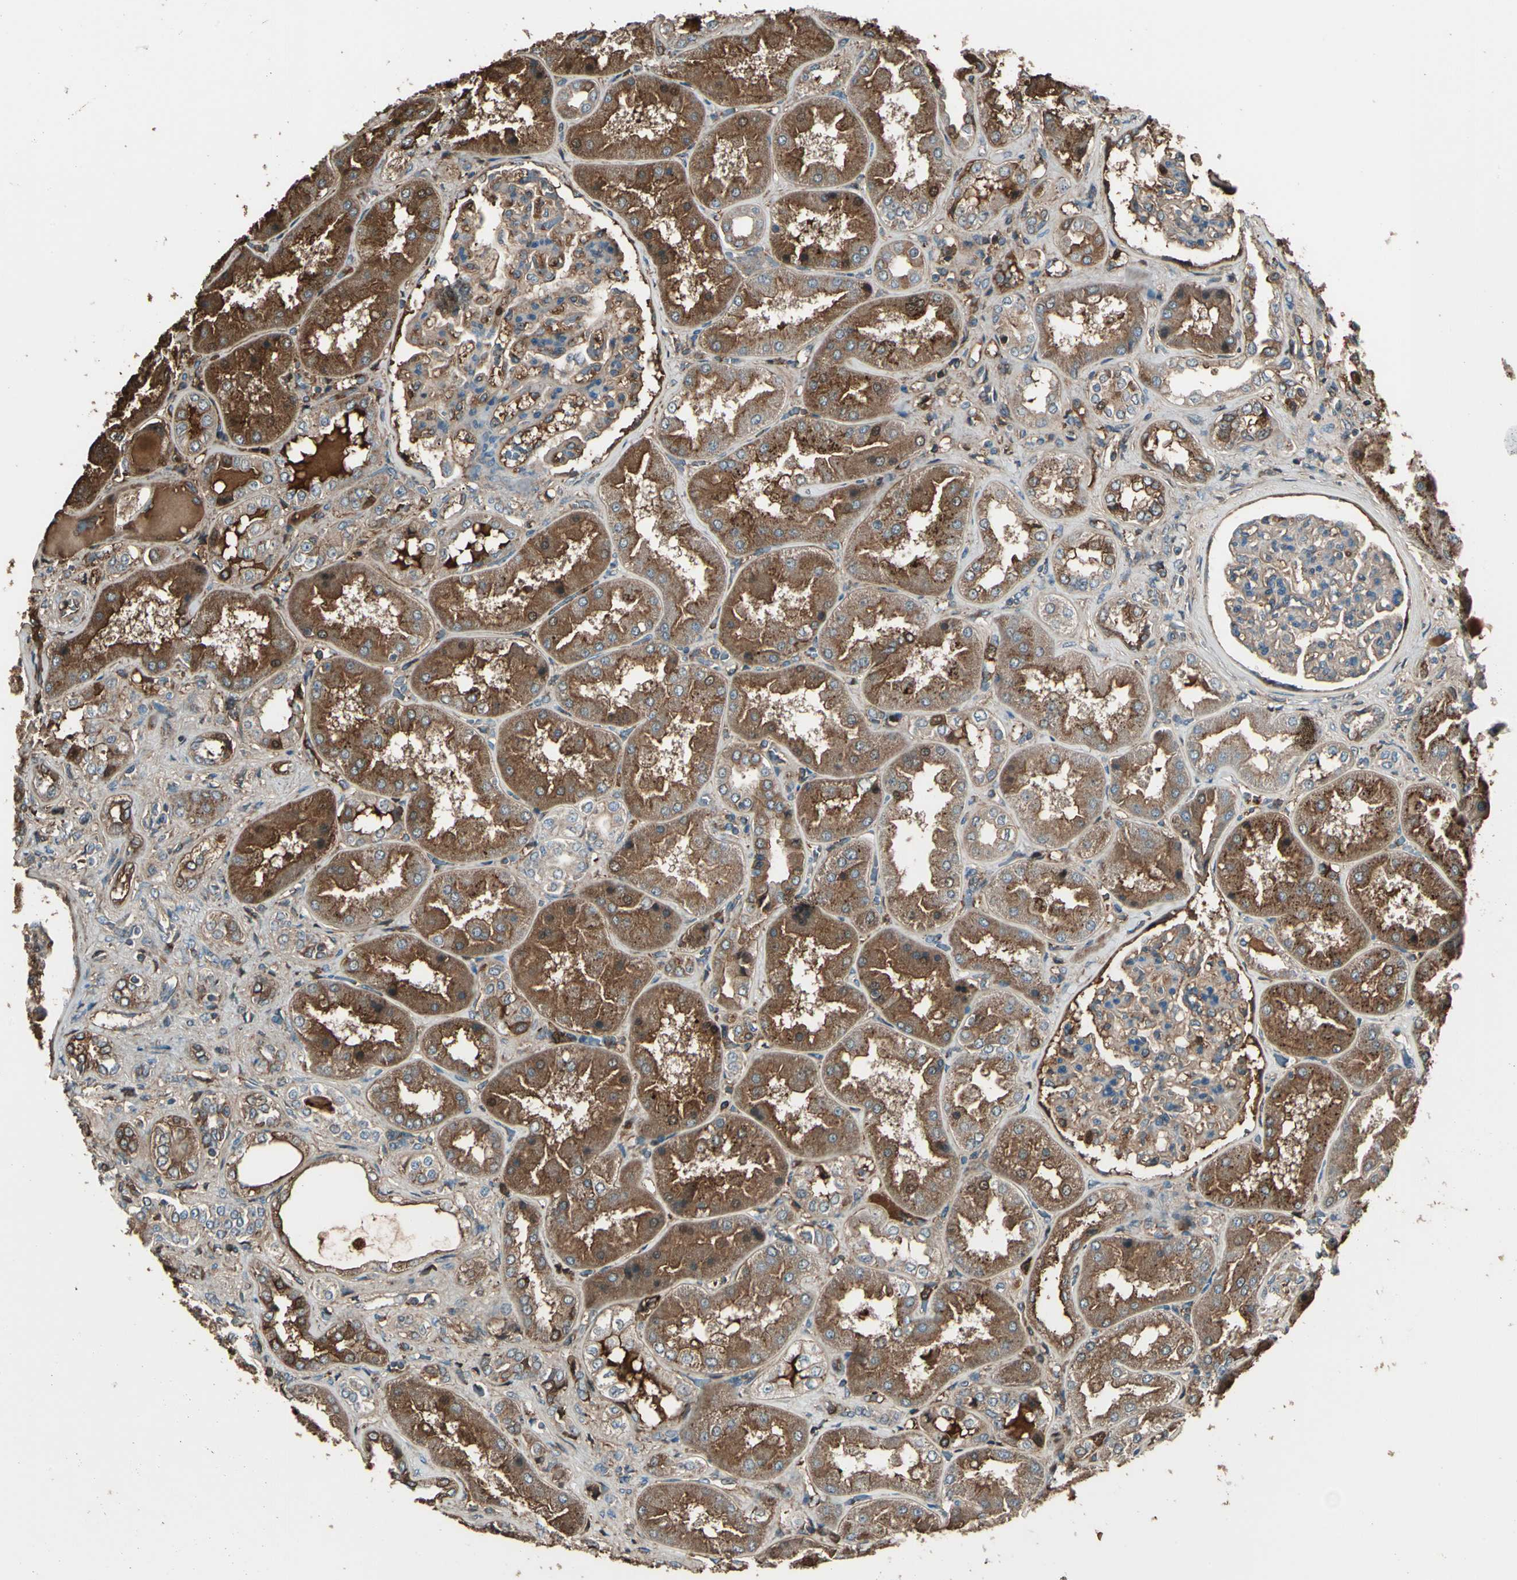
{"staining": {"intensity": "weak", "quantity": ">75%", "location": "cytoplasmic/membranous"}, "tissue": "kidney", "cell_type": "Cells in glomeruli", "image_type": "normal", "snomed": [{"axis": "morphology", "description": "Normal tissue, NOS"}, {"axis": "topography", "description": "Kidney"}], "caption": "Immunohistochemical staining of normal kidney reveals weak cytoplasmic/membranous protein expression in about >75% of cells in glomeruli. Nuclei are stained in blue.", "gene": "STX11", "patient": {"sex": "female", "age": 56}}